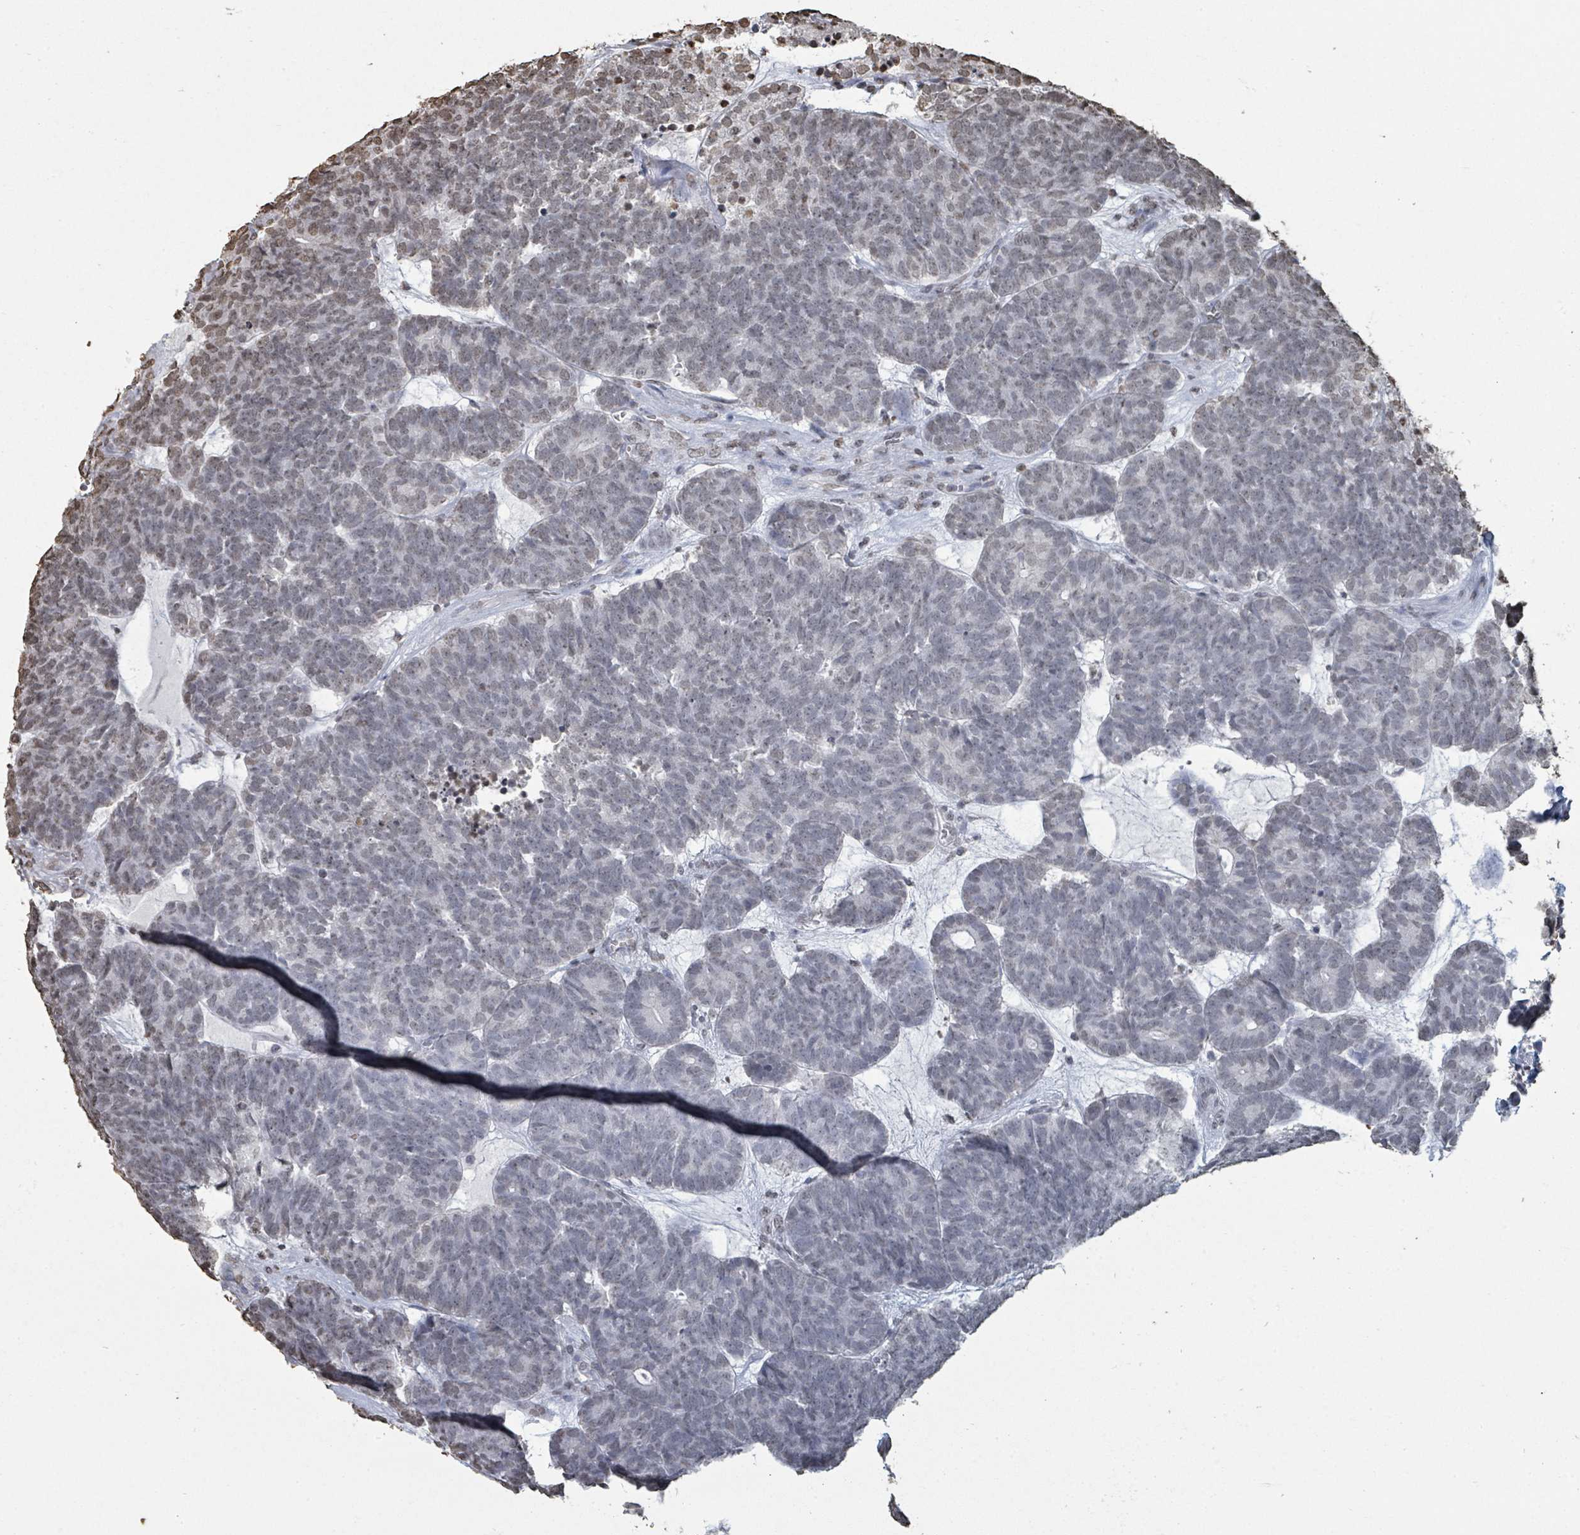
{"staining": {"intensity": "weak", "quantity": "<25%", "location": "nuclear"}, "tissue": "head and neck cancer", "cell_type": "Tumor cells", "image_type": "cancer", "snomed": [{"axis": "morphology", "description": "Adenocarcinoma, NOS"}, {"axis": "topography", "description": "Head-Neck"}], "caption": "Human head and neck cancer stained for a protein using immunohistochemistry shows no positivity in tumor cells.", "gene": "MRPS12", "patient": {"sex": "female", "age": 81}}